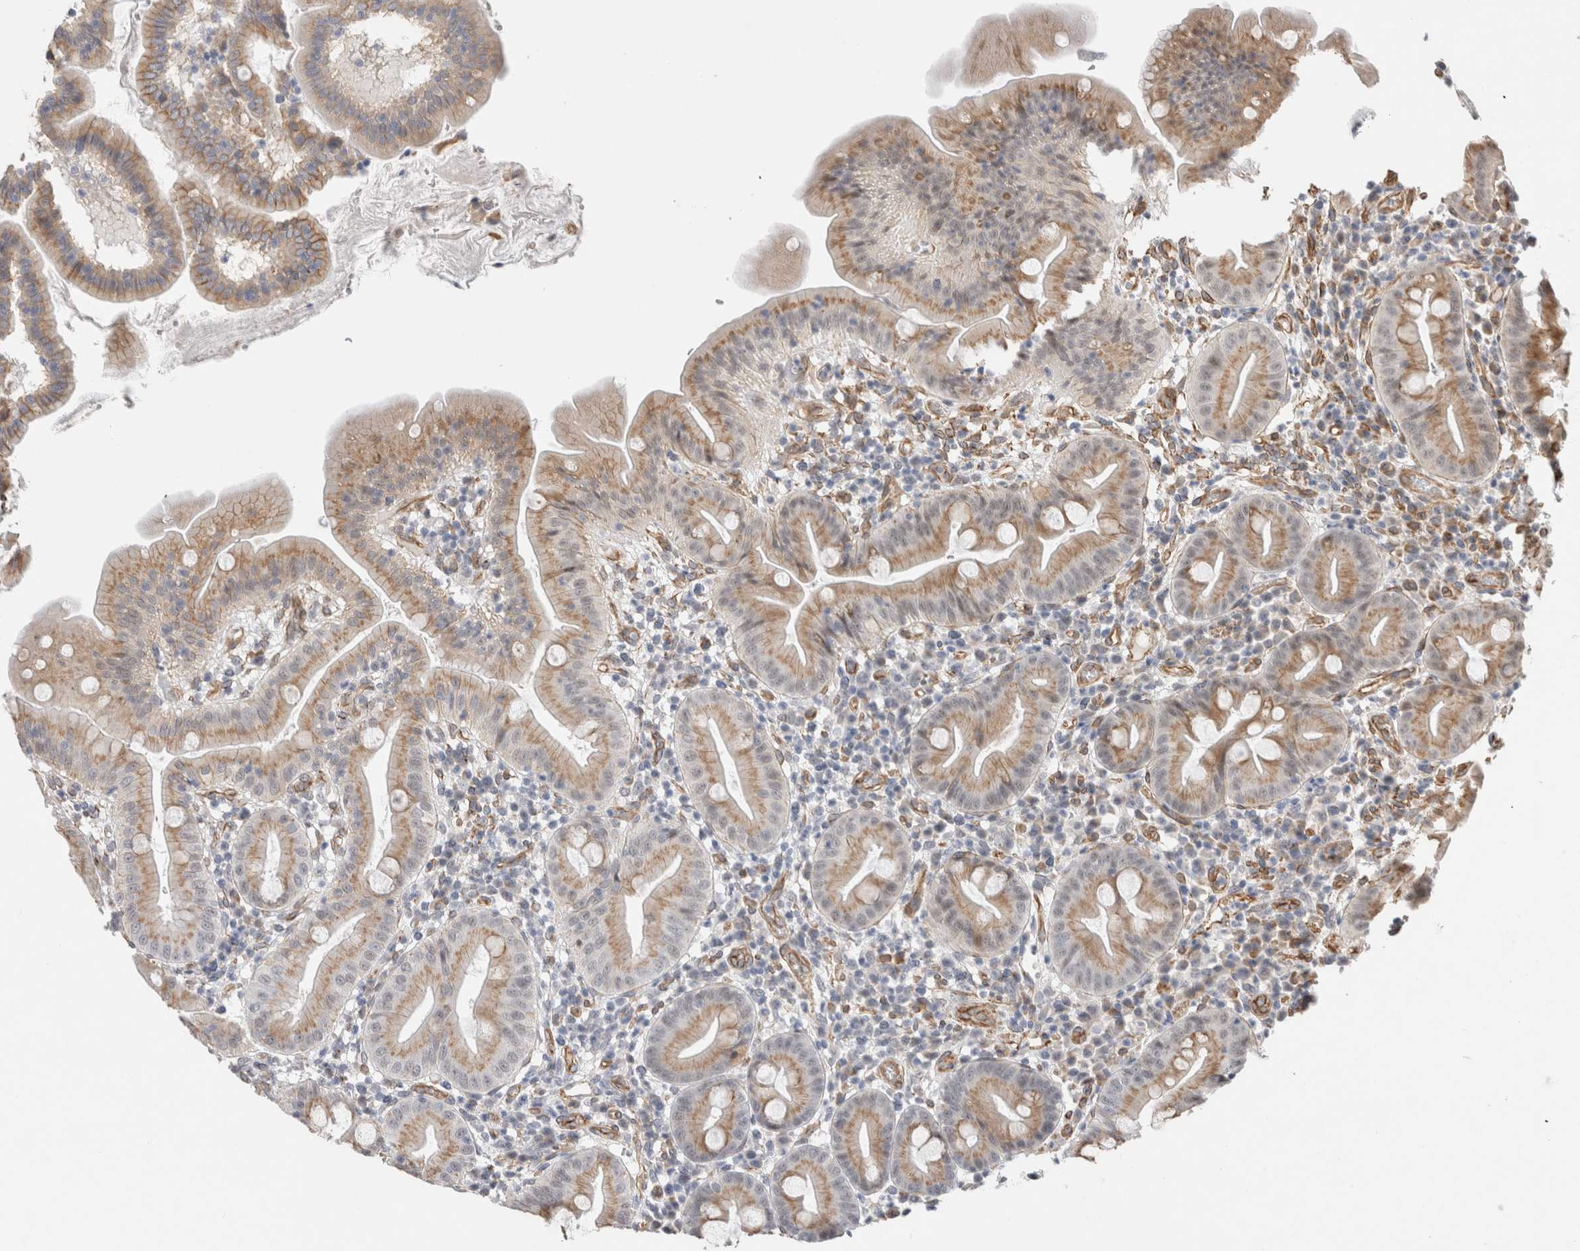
{"staining": {"intensity": "moderate", "quantity": "25%-75%", "location": "cytoplasmic/membranous"}, "tissue": "duodenum", "cell_type": "Glandular cells", "image_type": "normal", "snomed": [{"axis": "morphology", "description": "Normal tissue, NOS"}, {"axis": "topography", "description": "Duodenum"}], "caption": "Duodenum stained for a protein (brown) shows moderate cytoplasmic/membranous positive expression in approximately 25%-75% of glandular cells.", "gene": "CAAP1", "patient": {"sex": "male", "age": 50}}